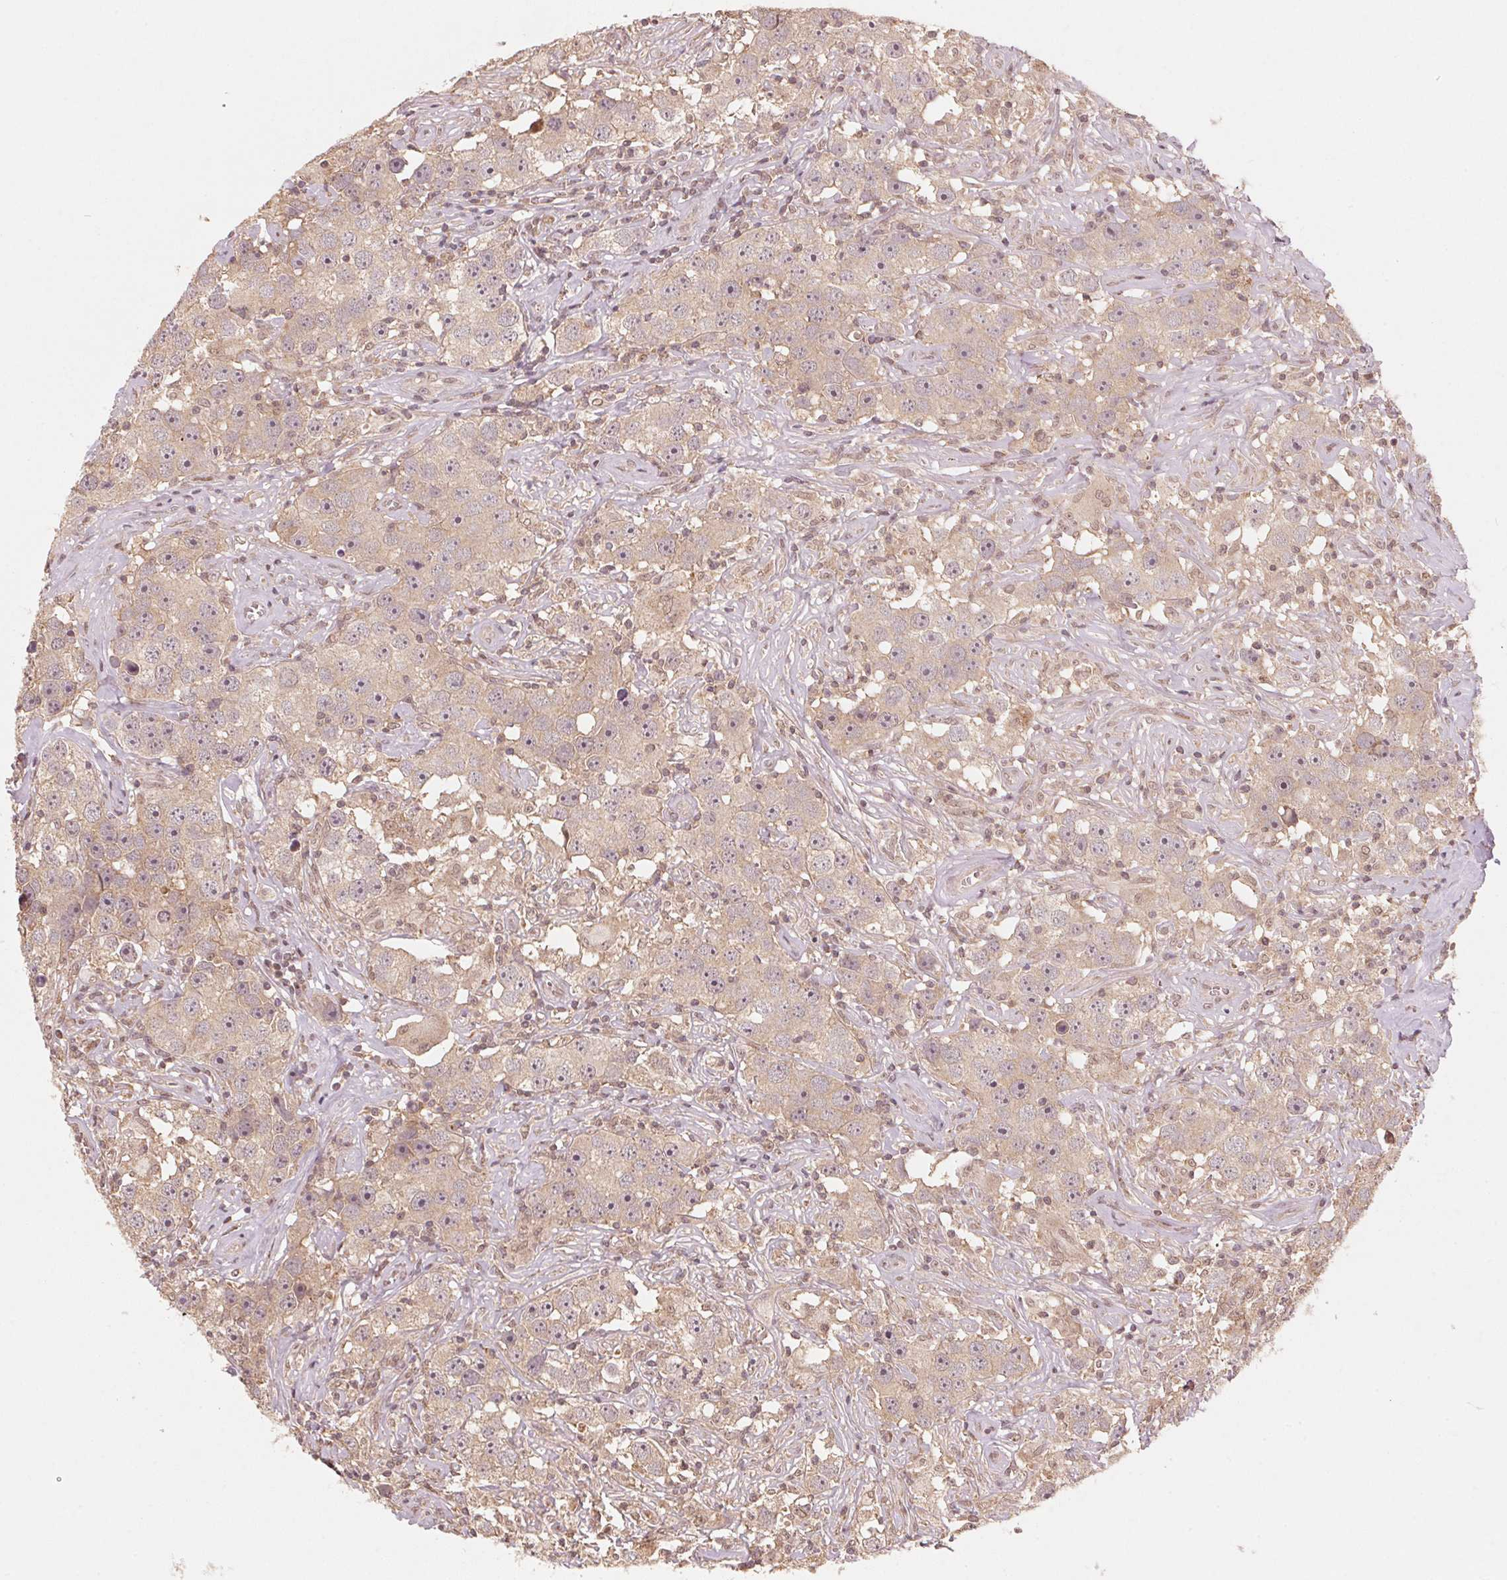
{"staining": {"intensity": "weak", "quantity": ">75%", "location": "cytoplasmic/membranous"}, "tissue": "testis cancer", "cell_type": "Tumor cells", "image_type": "cancer", "snomed": [{"axis": "morphology", "description": "Seminoma, NOS"}, {"axis": "topography", "description": "Testis"}], "caption": "Brown immunohistochemical staining in seminoma (testis) displays weak cytoplasmic/membranous staining in about >75% of tumor cells.", "gene": "C2orf73", "patient": {"sex": "male", "age": 49}}